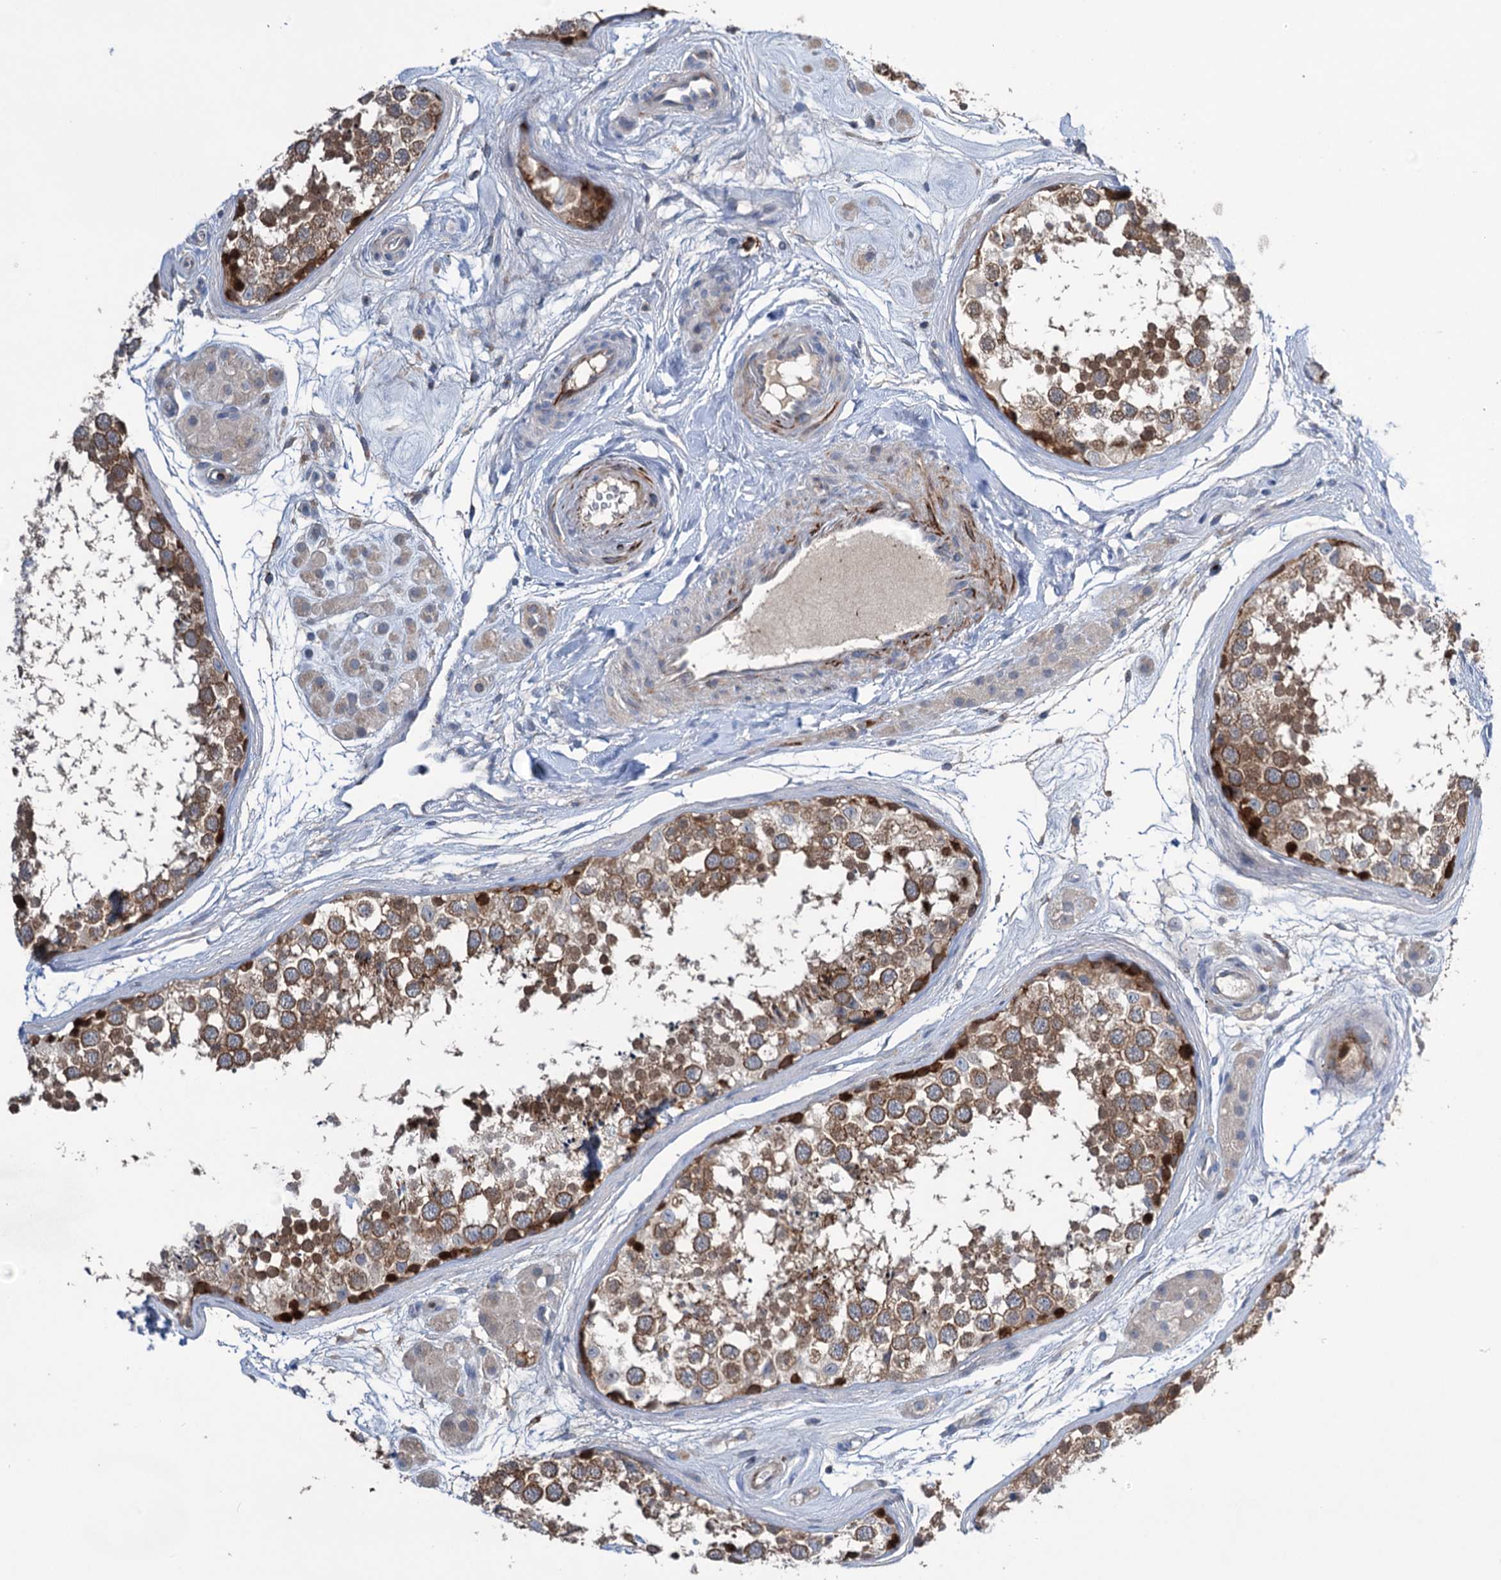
{"staining": {"intensity": "strong", "quantity": ">75%", "location": "cytoplasmic/membranous,nuclear"}, "tissue": "testis", "cell_type": "Cells in seminiferous ducts", "image_type": "normal", "snomed": [{"axis": "morphology", "description": "Normal tissue, NOS"}, {"axis": "topography", "description": "Testis"}], "caption": "Immunohistochemical staining of benign testis exhibits >75% levels of strong cytoplasmic/membranous,nuclear protein expression in approximately >75% of cells in seminiferous ducts. (brown staining indicates protein expression, while blue staining denotes nuclei).", "gene": "NCAPD2", "patient": {"sex": "male", "age": 56}}